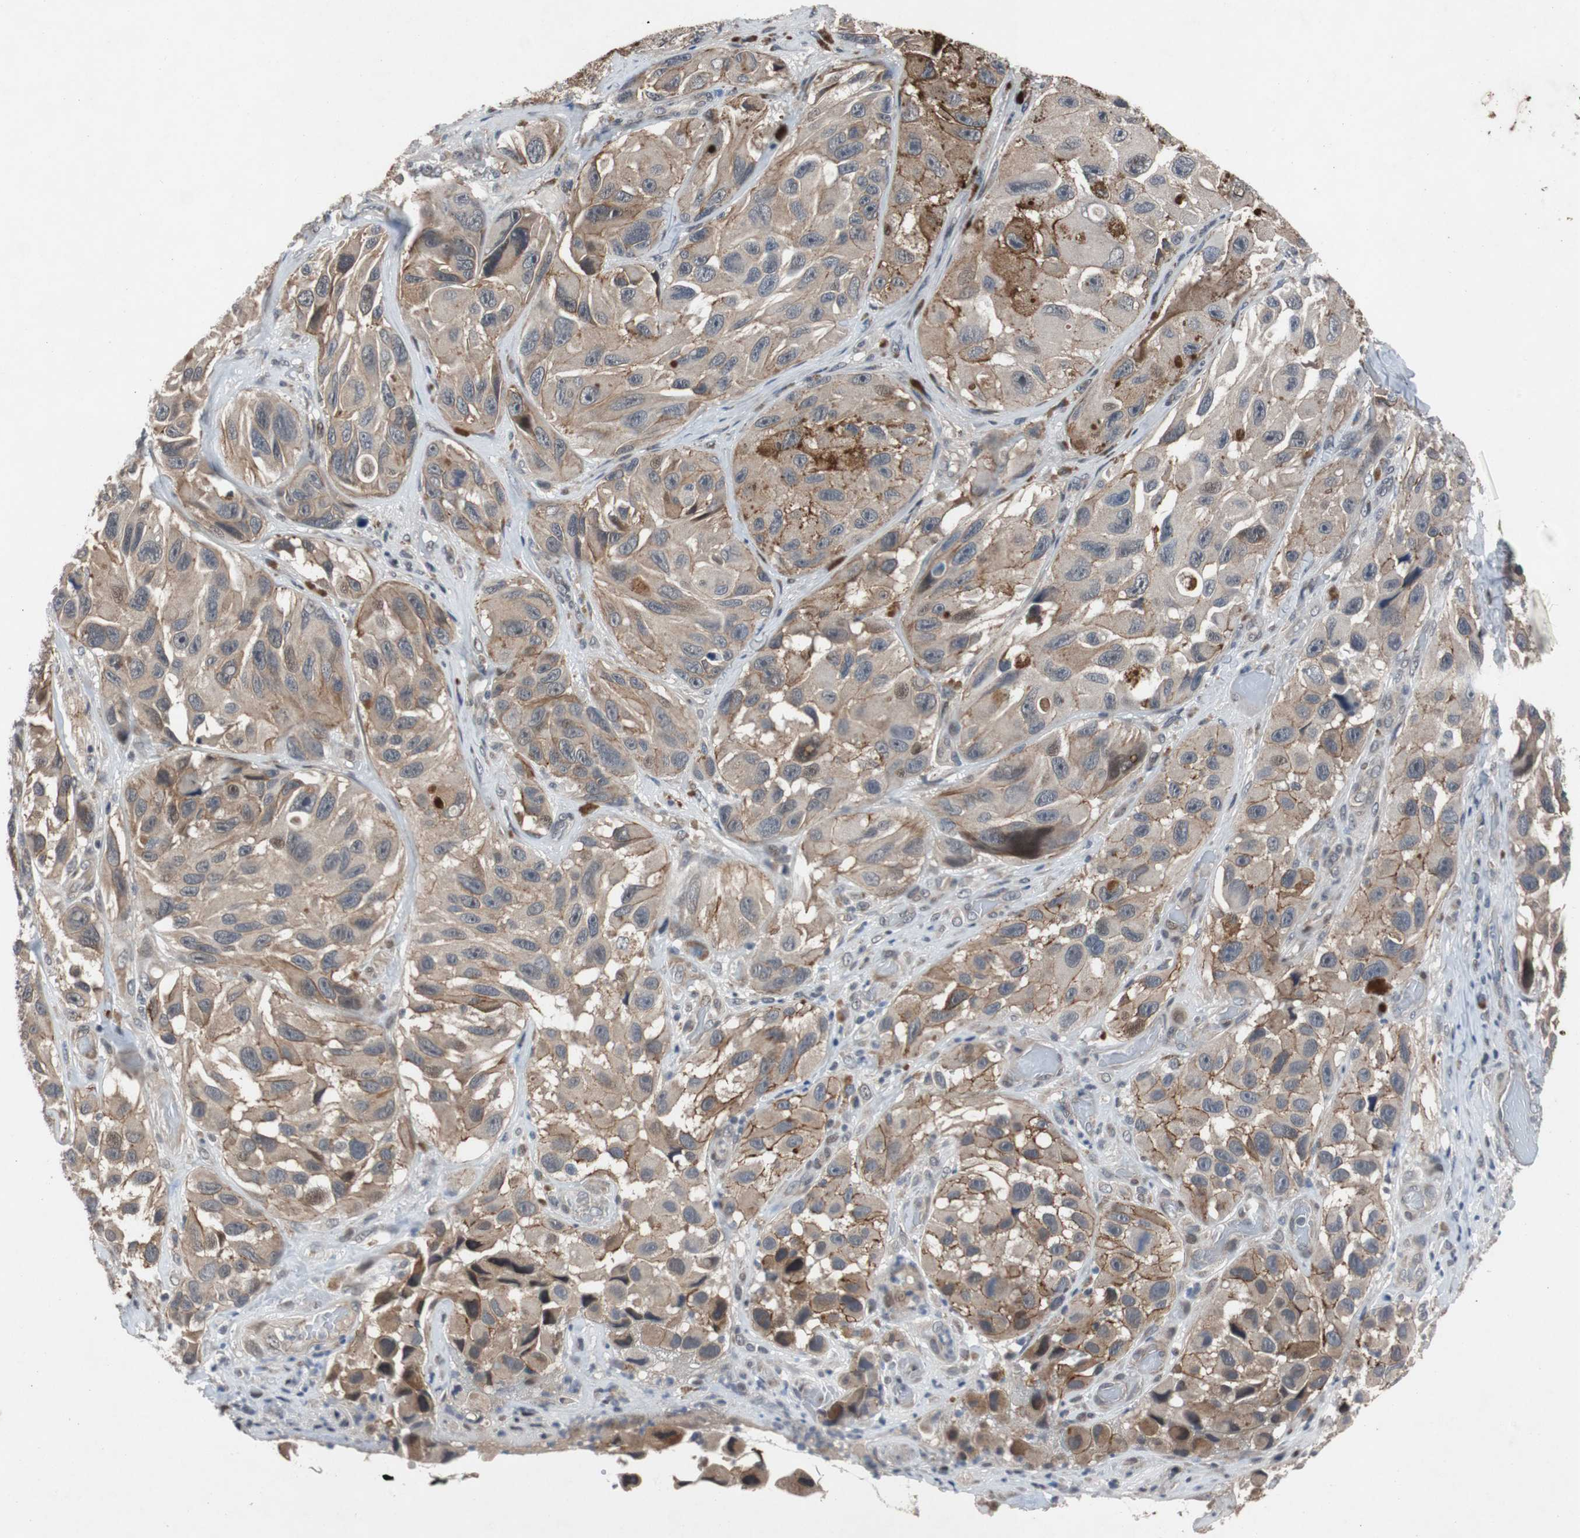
{"staining": {"intensity": "moderate", "quantity": "25%-75%", "location": "cytoplasmic/membranous"}, "tissue": "melanoma", "cell_type": "Tumor cells", "image_type": "cancer", "snomed": [{"axis": "morphology", "description": "Malignant melanoma, NOS"}, {"axis": "topography", "description": "Skin"}], "caption": "There is medium levels of moderate cytoplasmic/membranous expression in tumor cells of malignant melanoma, as demonstrated by immunohistochemical staining (brown color).", "gene": "TP63", "patient": {"sex": "female", "age": 73}}